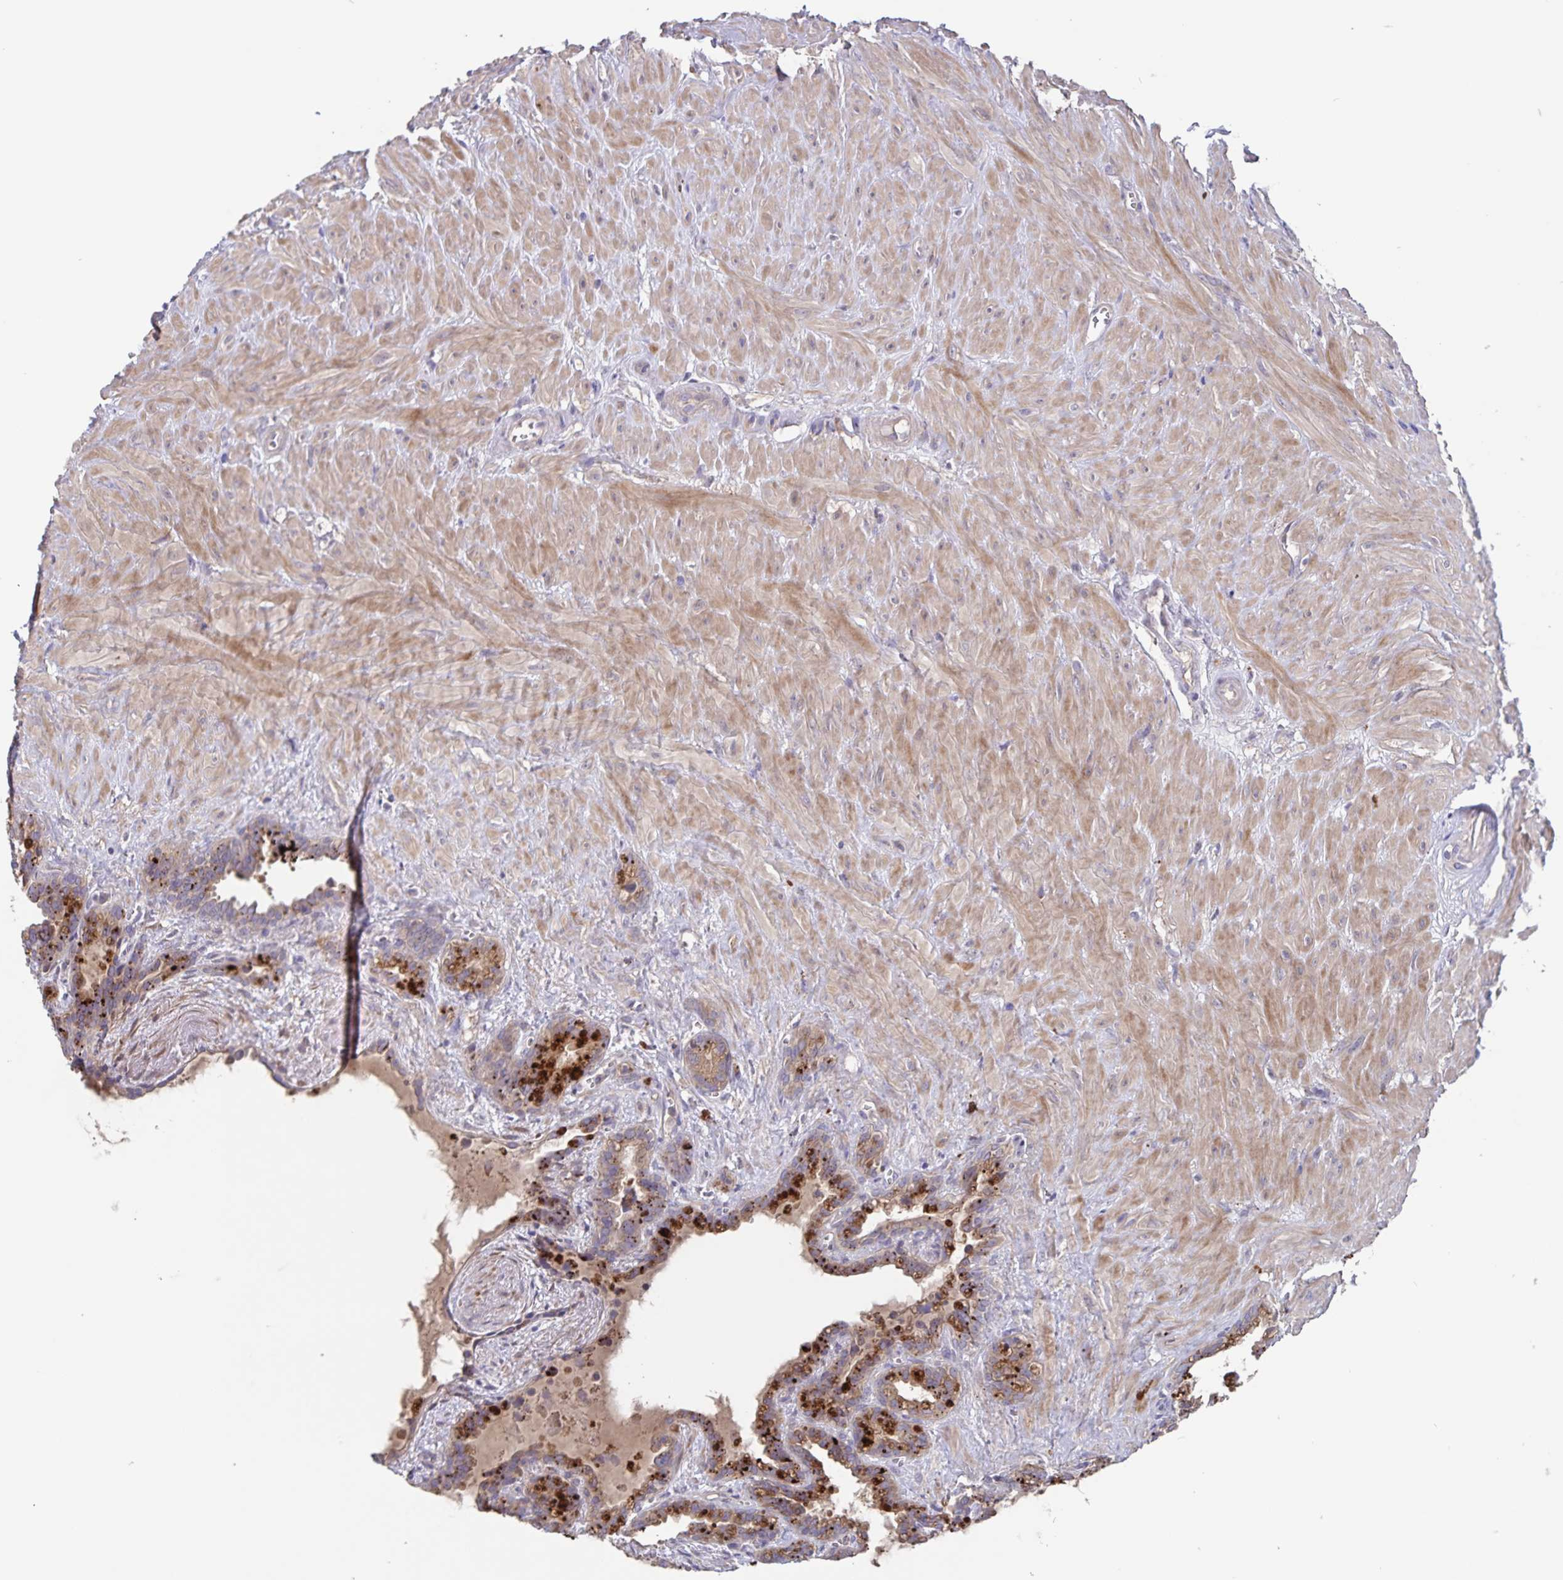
{"staining": {"intensity": "moderate", "quantity": ">75%", "location": "cytoplasmic/membranous"}, "tissue": "seminal vesicle", "cell_type": "Glandular cells", "image_type": "normal", "snomed": [{"axis": "morphology", "description": "Normal tissue, NOS"}, {"axis": "topography", "description": "Seminal veicle"}], "caption": "The histopathology image demonstrates staining of benign seminal vesicle, revealing moderate cytoplasmic/membranous protein staining (brown color) within glandular cells.", "gene": "FBXL16", "patient": {"sex": "male", "age": 76}}